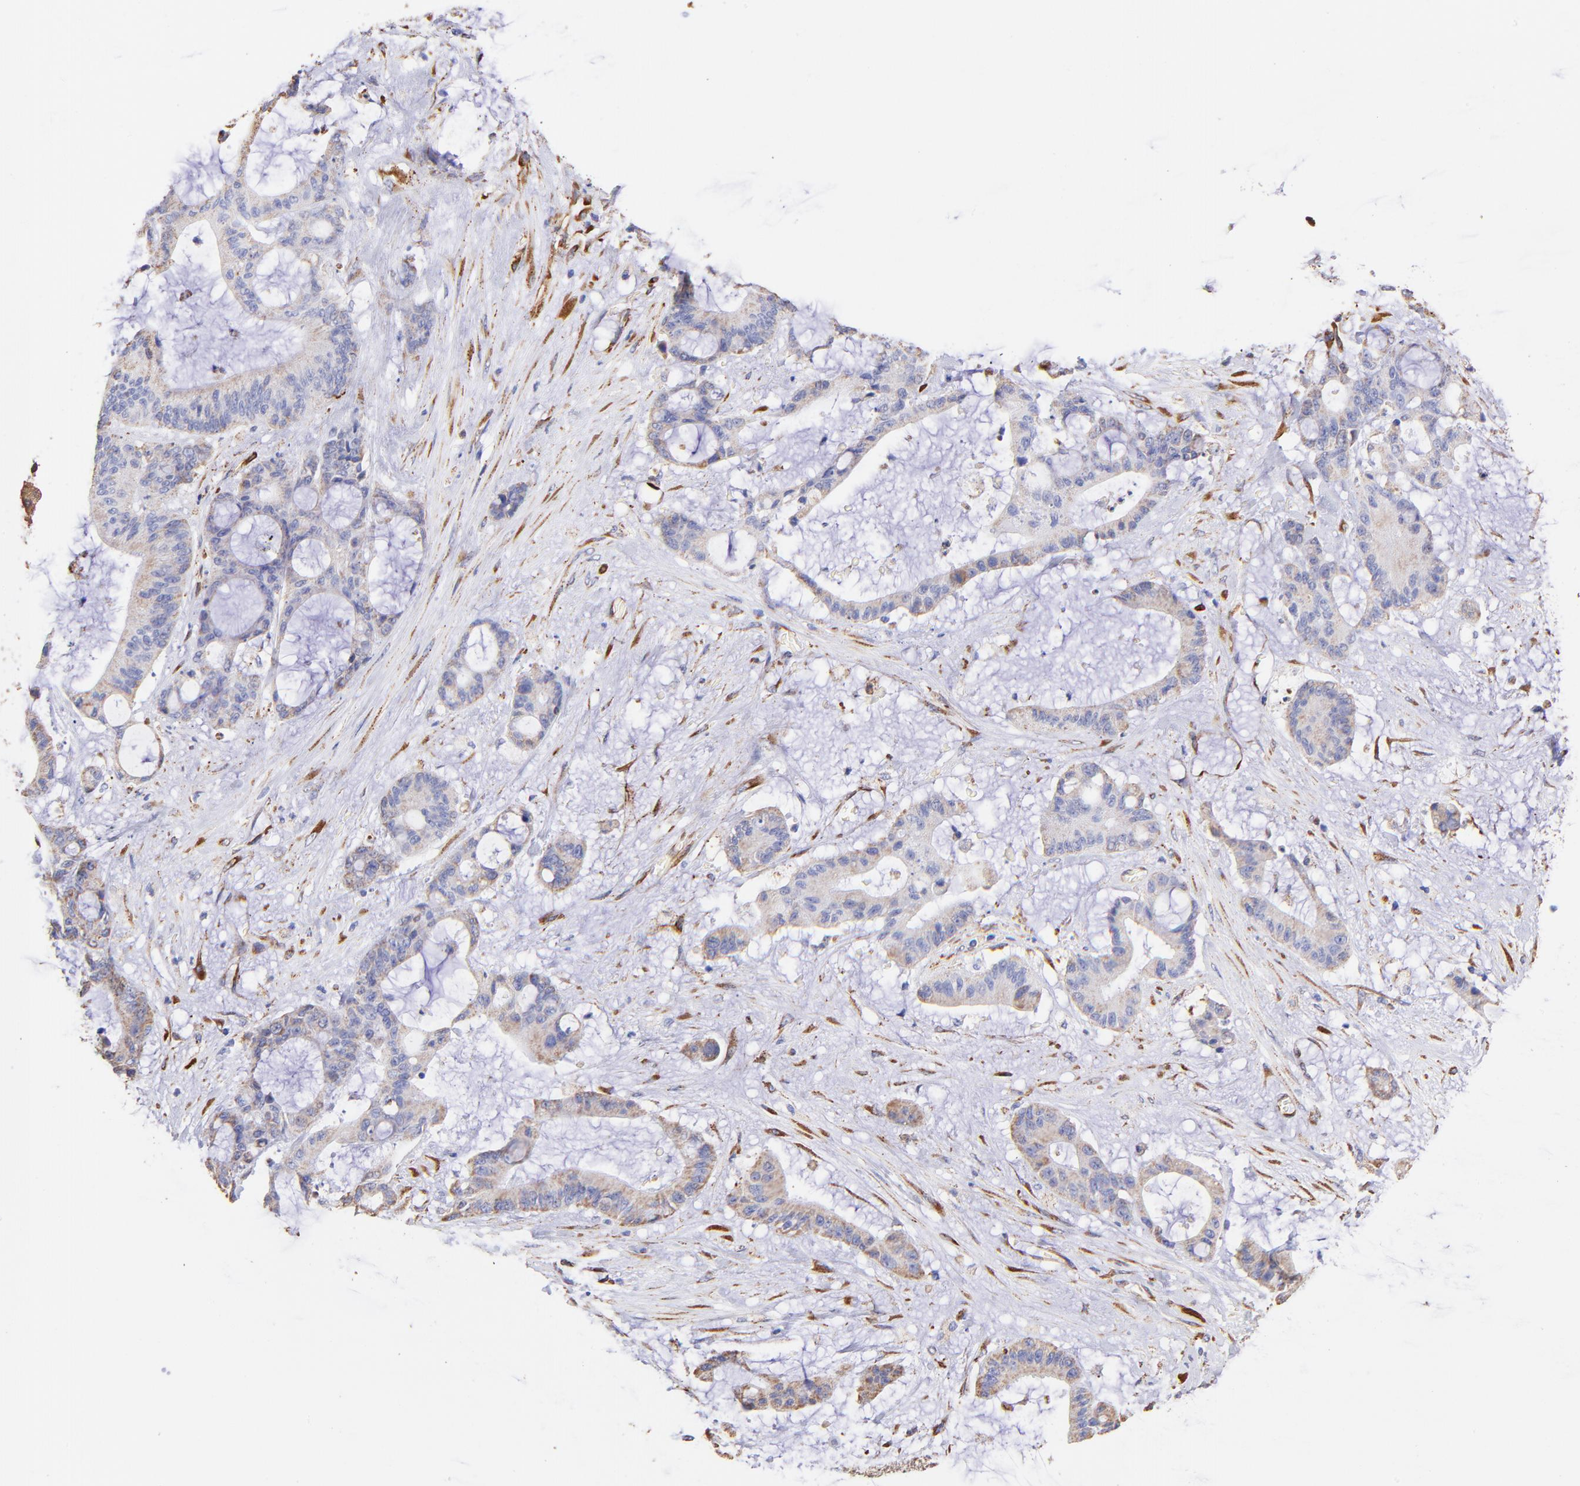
{"staining": {"intensity": "weak", "quantity": ">75%", "location": "cytoplasmic/membranous"}, "tissue": "liver cancer", "cell_type": "Tumor cells", "image_type": "cancer", "snomed": [{"axis": "morphology", "description": "Cholangiocarcinoma"}, {"axis": "topography", "description": "Liver"}], "caption": "Tumor cells show low levels of weak cytoplasmic/membranous positivity in approximately >75% of cells in human liver cholangiocarcinoma.", "gene": "SPARC", "patient": {"sex": "female", "age": 73}}